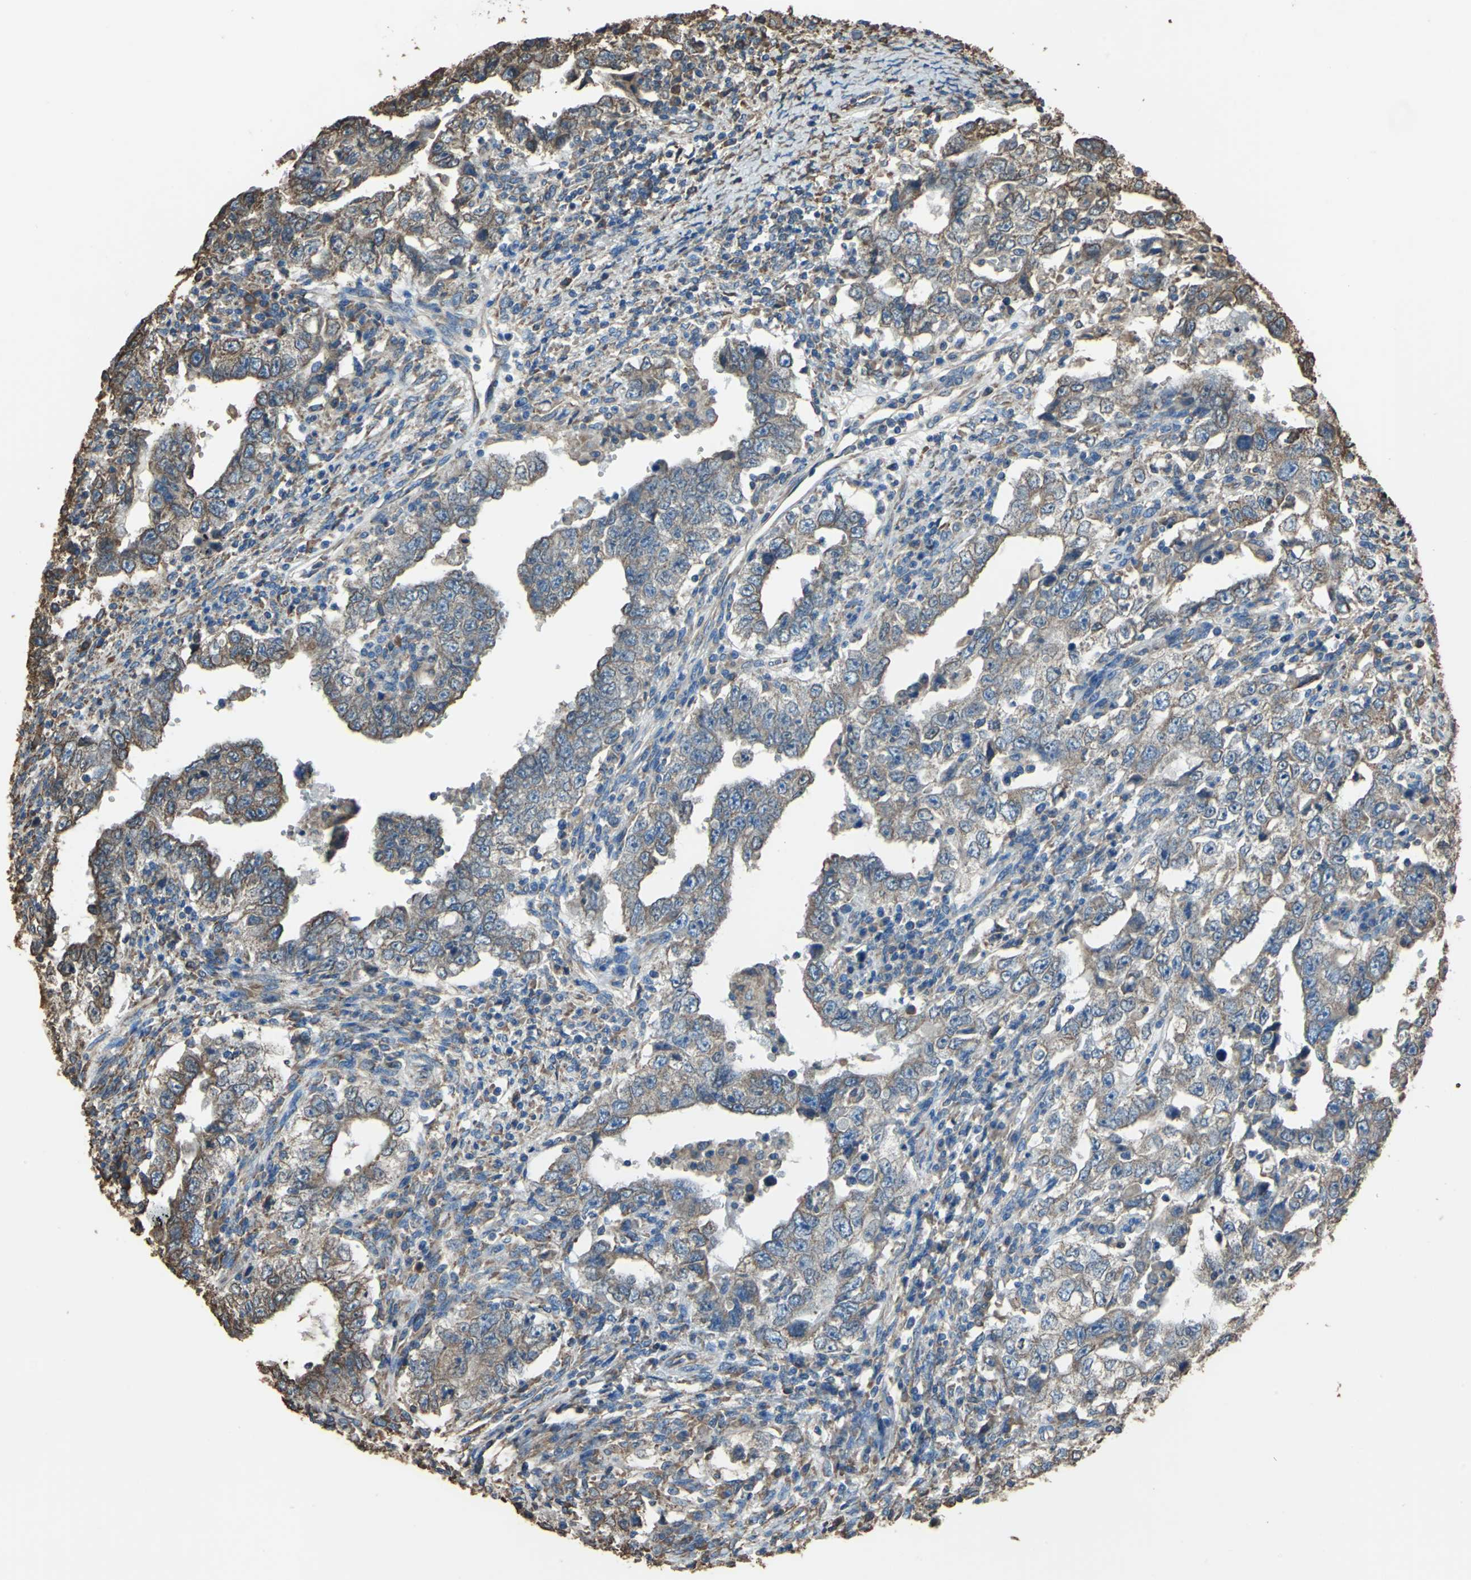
{"staining": {"intensity": "moderate", "quantity": ">75%", "location": "cytoplasmic/membranous"}, "tissue": "testis cancer", "cell_type": "Tumor cells", "image_type": "cancer", "snomed": [{"axis": "morphology", "description": "Carcinoma, Embryonal, NOS"}, {"axis": "topography", "description": "Testis"}], "caption": "Brown immunohistochemical staining in human embryonal carcinoma (testis) reveals moderate cytoplasmic/membranous positivity in approximately >75% of tumor cells.", "gene": "GPANK1", "patient": {"sex": "male", "age": 26}}